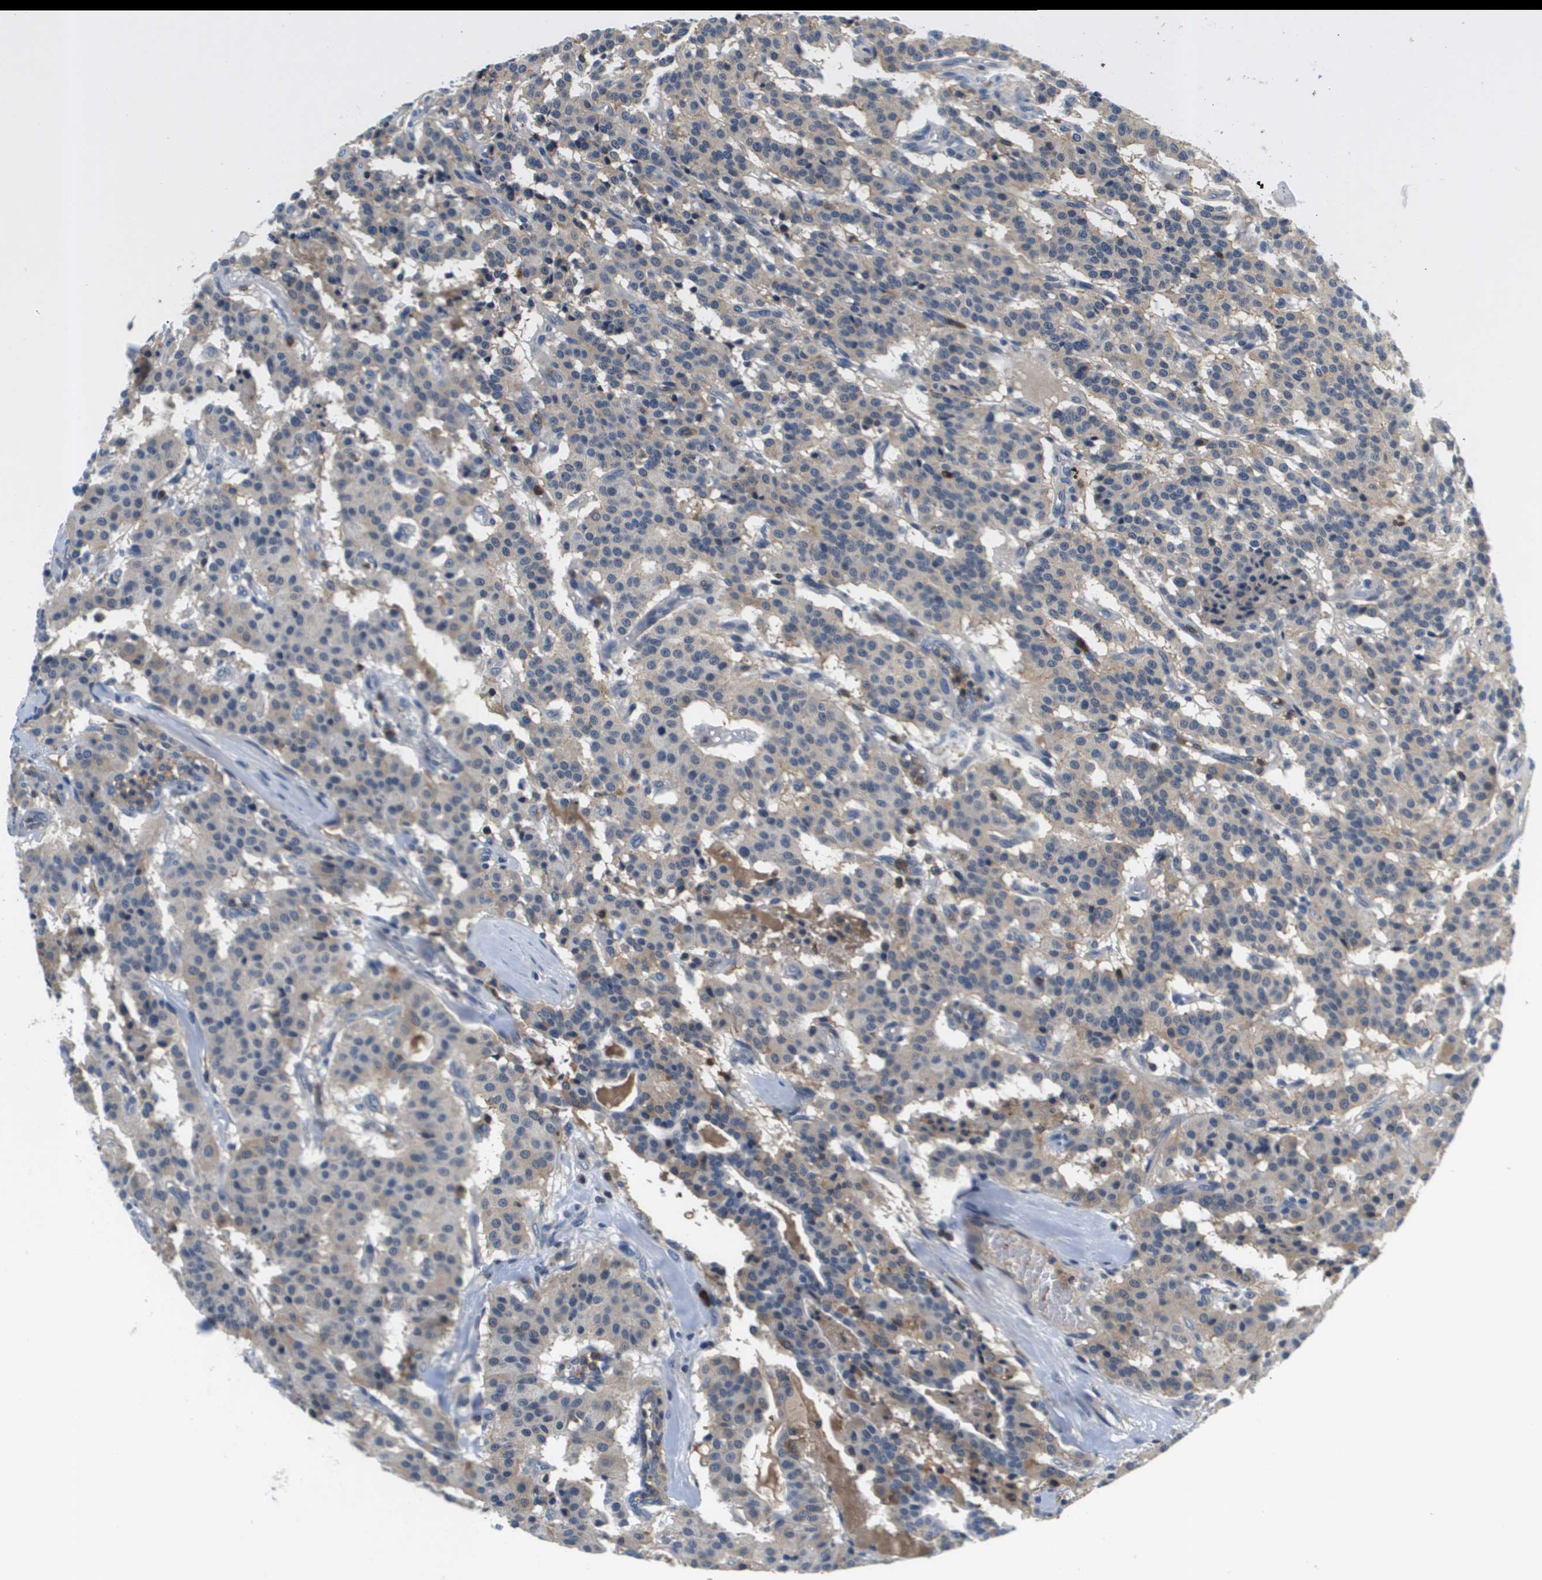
{"staining": {"intensity": "weak", "quantity": "25%-75%", "location": "cytoplasmic/membranous"}, "tissue": "carcinoid", "cell_type": "Tumor cells", "image_type": "cancer", "snomed": [{"axis": "morphology", "description": "Carcinoid, malignant, NOS"}, {"axis": "topography", "description": "Lung"}], "caption": "High-magnification brightfield microscopy of carcinoid stained with DAB (brown) and counterstained with hematoxylin (blue). tumor cells exhibit weak cytoplasmic/membranous expression is present in approximately25%-75% of cells. Using DAB (3,3'-diaminobenzidine) (brown) and hematoxylin (blue) stains, captured at high magnification using brightfield microscopy.", "gene": "KCNQ5", "patient": {"sex": "male", "age": 30}}